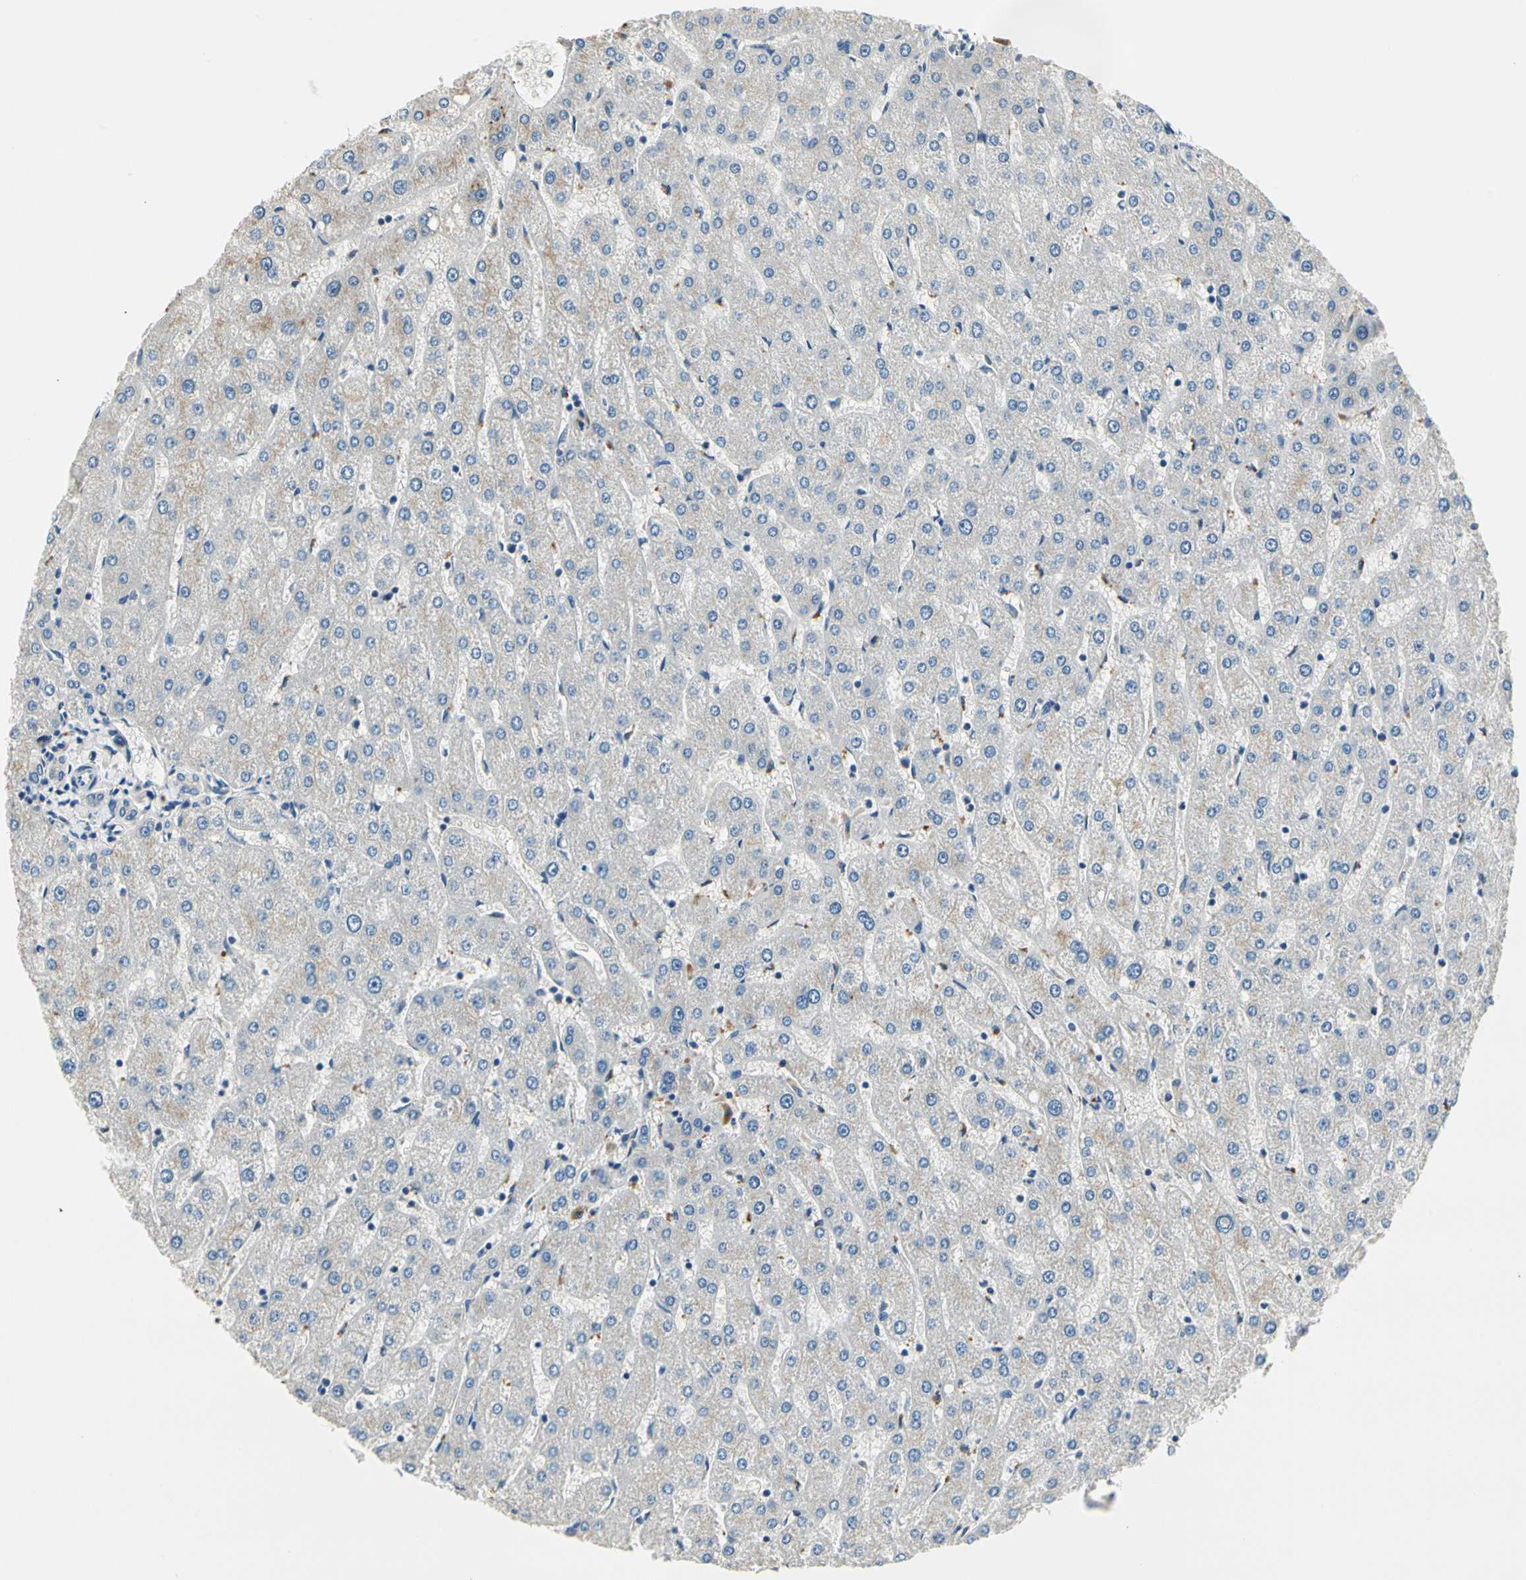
{"staining": {"intensity": "negative", "quantity": "none", "location": "none"}, "tissue": "liver", "cell_type": "Cholangiocytes", "image_type": "normal", "snomed": [{"axis": "morphology", "description": "Normal tissue, NOS"}, {"axis": "topography", "description": "Liver"}], "caption": "Immunohistochemistry (IHC) of normal liver displays no positivity in cholangiocytes. (Brightfield microscopy of DAB (3,3'-diaminobenzidine) IHC at high magnification).", "gene": "TGFBR3", "patient": {"sex": "male", "age": 67}}